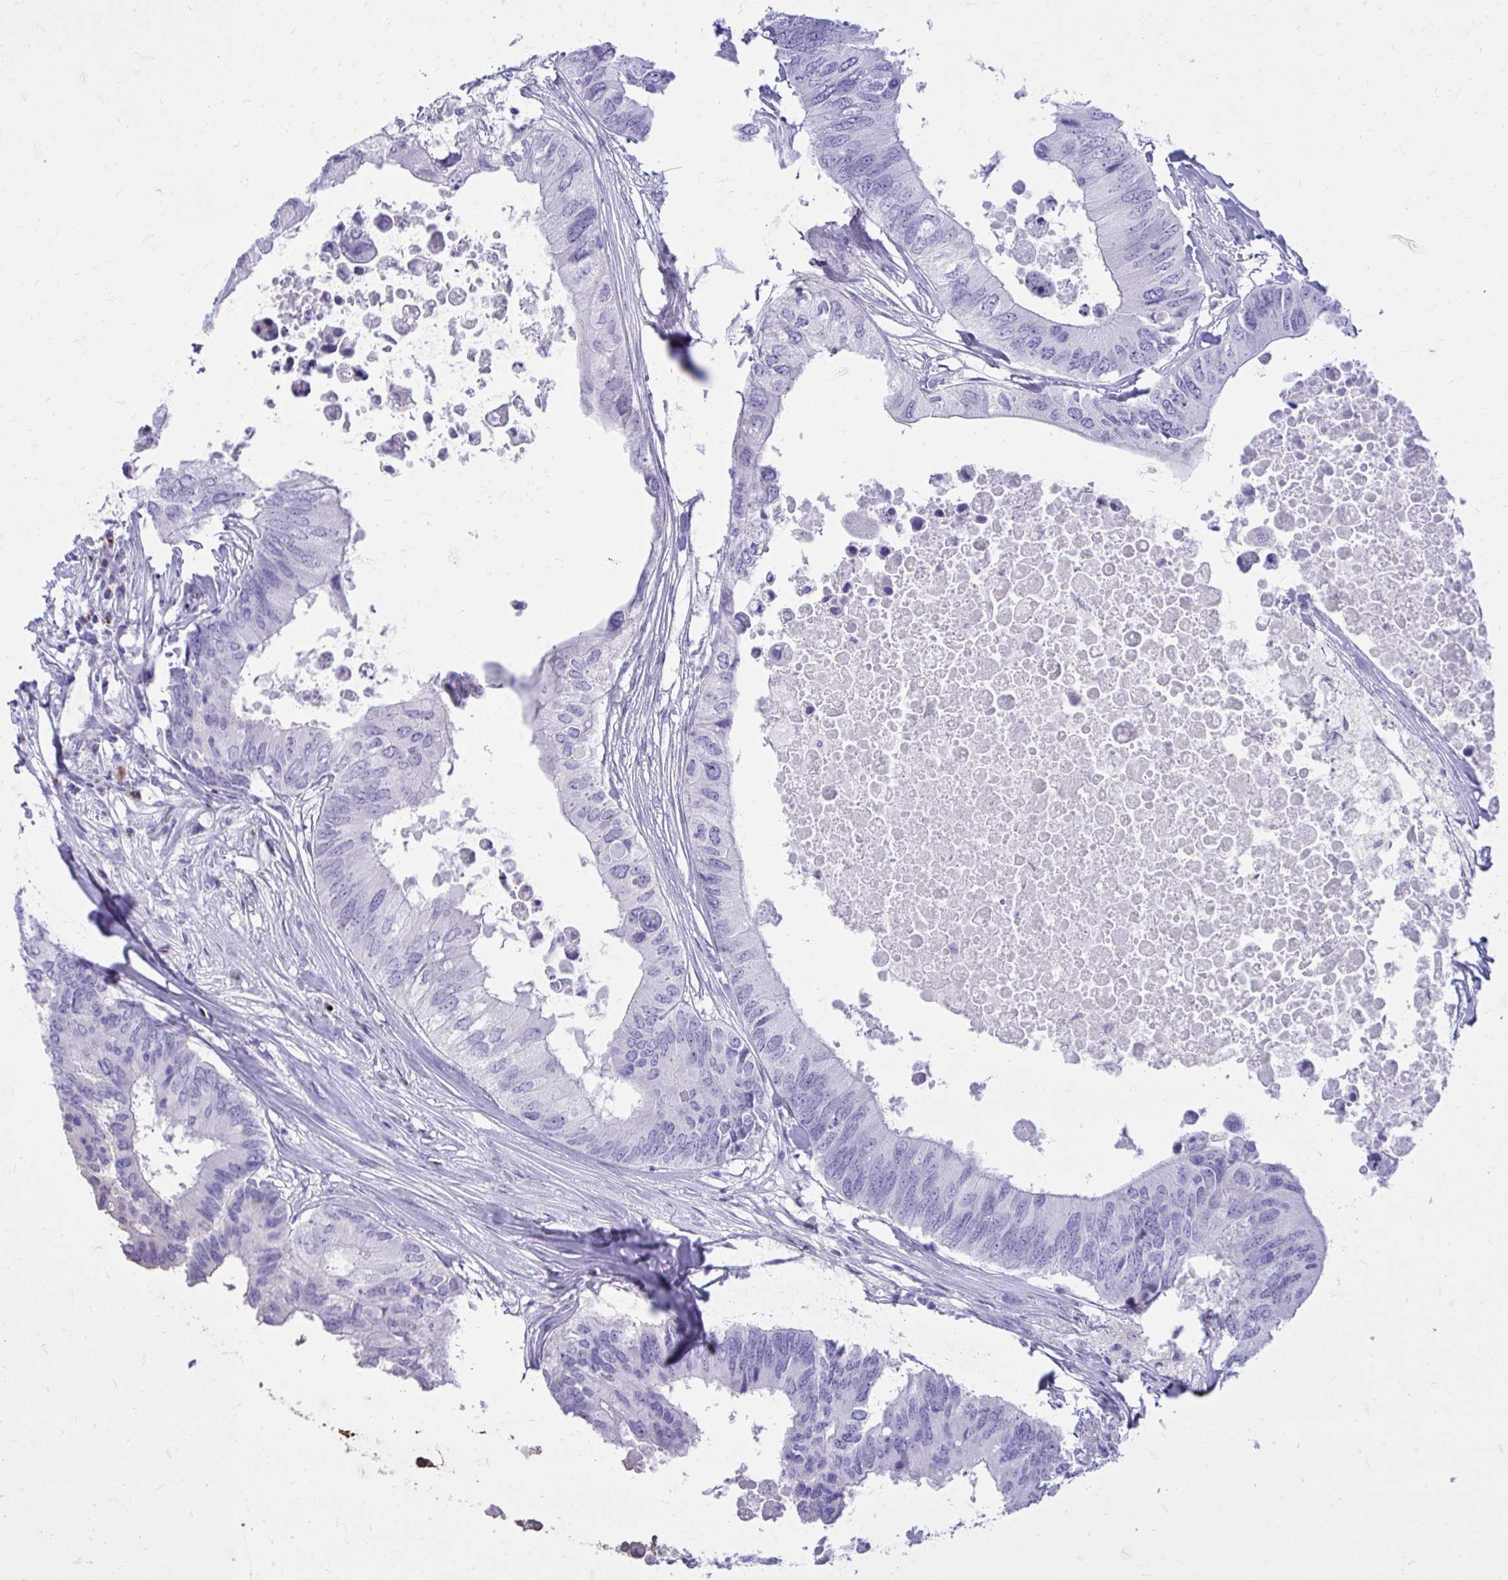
{"staining": {"intensity": "negative", "quantity": "none", "location": "none"}, "tissue": "colorectal cancer", "cell_type": "Tumor cells", "image_type": "cancer", "snomed": [{"axis": "morphology", "description": "Adenocarcinoma, NOS"}, {"axis": "topography", "description": "Colon"}], "caption": "An image of colorectal cancer stained for a protein demonstrates no brown staining in tumor cells.", "gene": "ANKDD1B", "patient": {"sex": "male", "age": 71}}